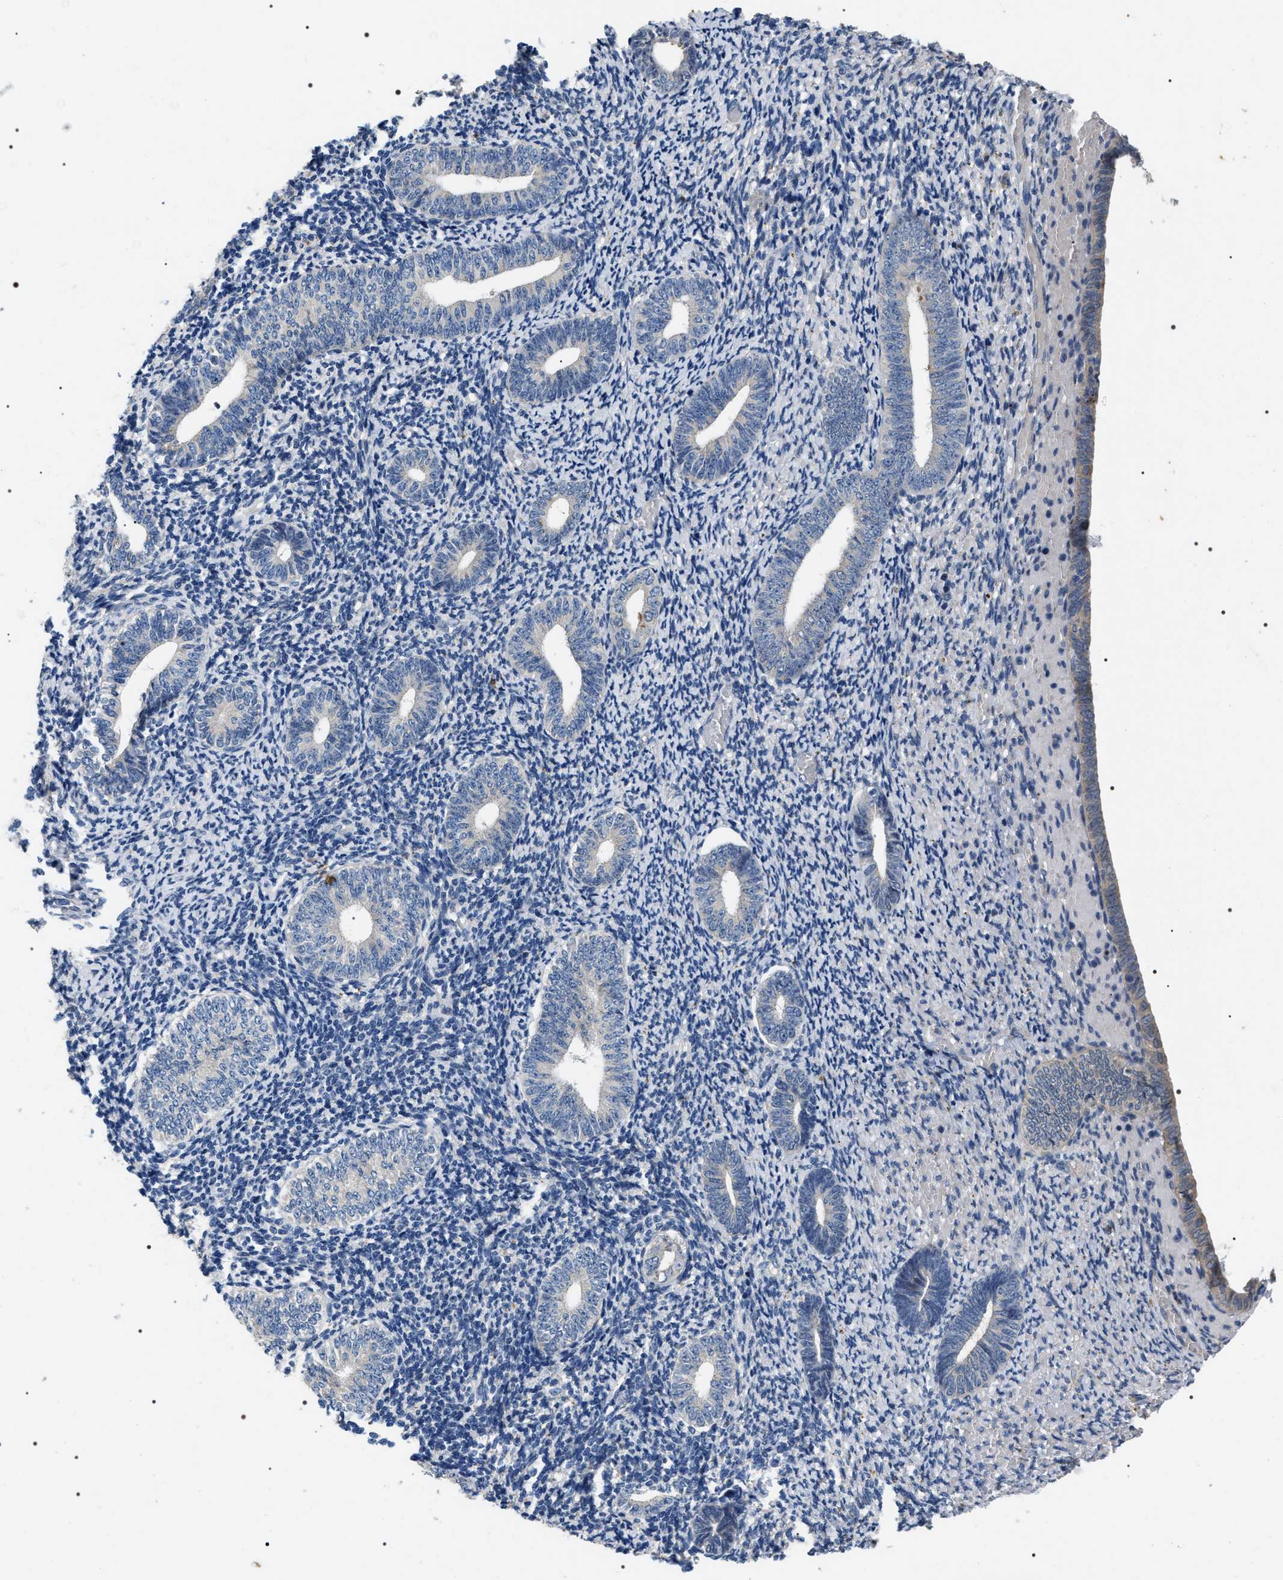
{"staining": {"intensity": "negative", "quantity": "none", "location": "none"}, "tissue": "endometrium", "cell_type": "Cells in endometrial stroma", "image_type": "normal", "snomed": [{"axis": "morphology", "description": "Normal tissue, NOS"}, {"axis": "topography", "description": "Endometrium"}], "caption": "Histopathology image shows no protein staining in cells in endometrial stroma of unremarkable endometrium.", "gene": "IFT81", "patient": {"sex": "female", "age": 66}}